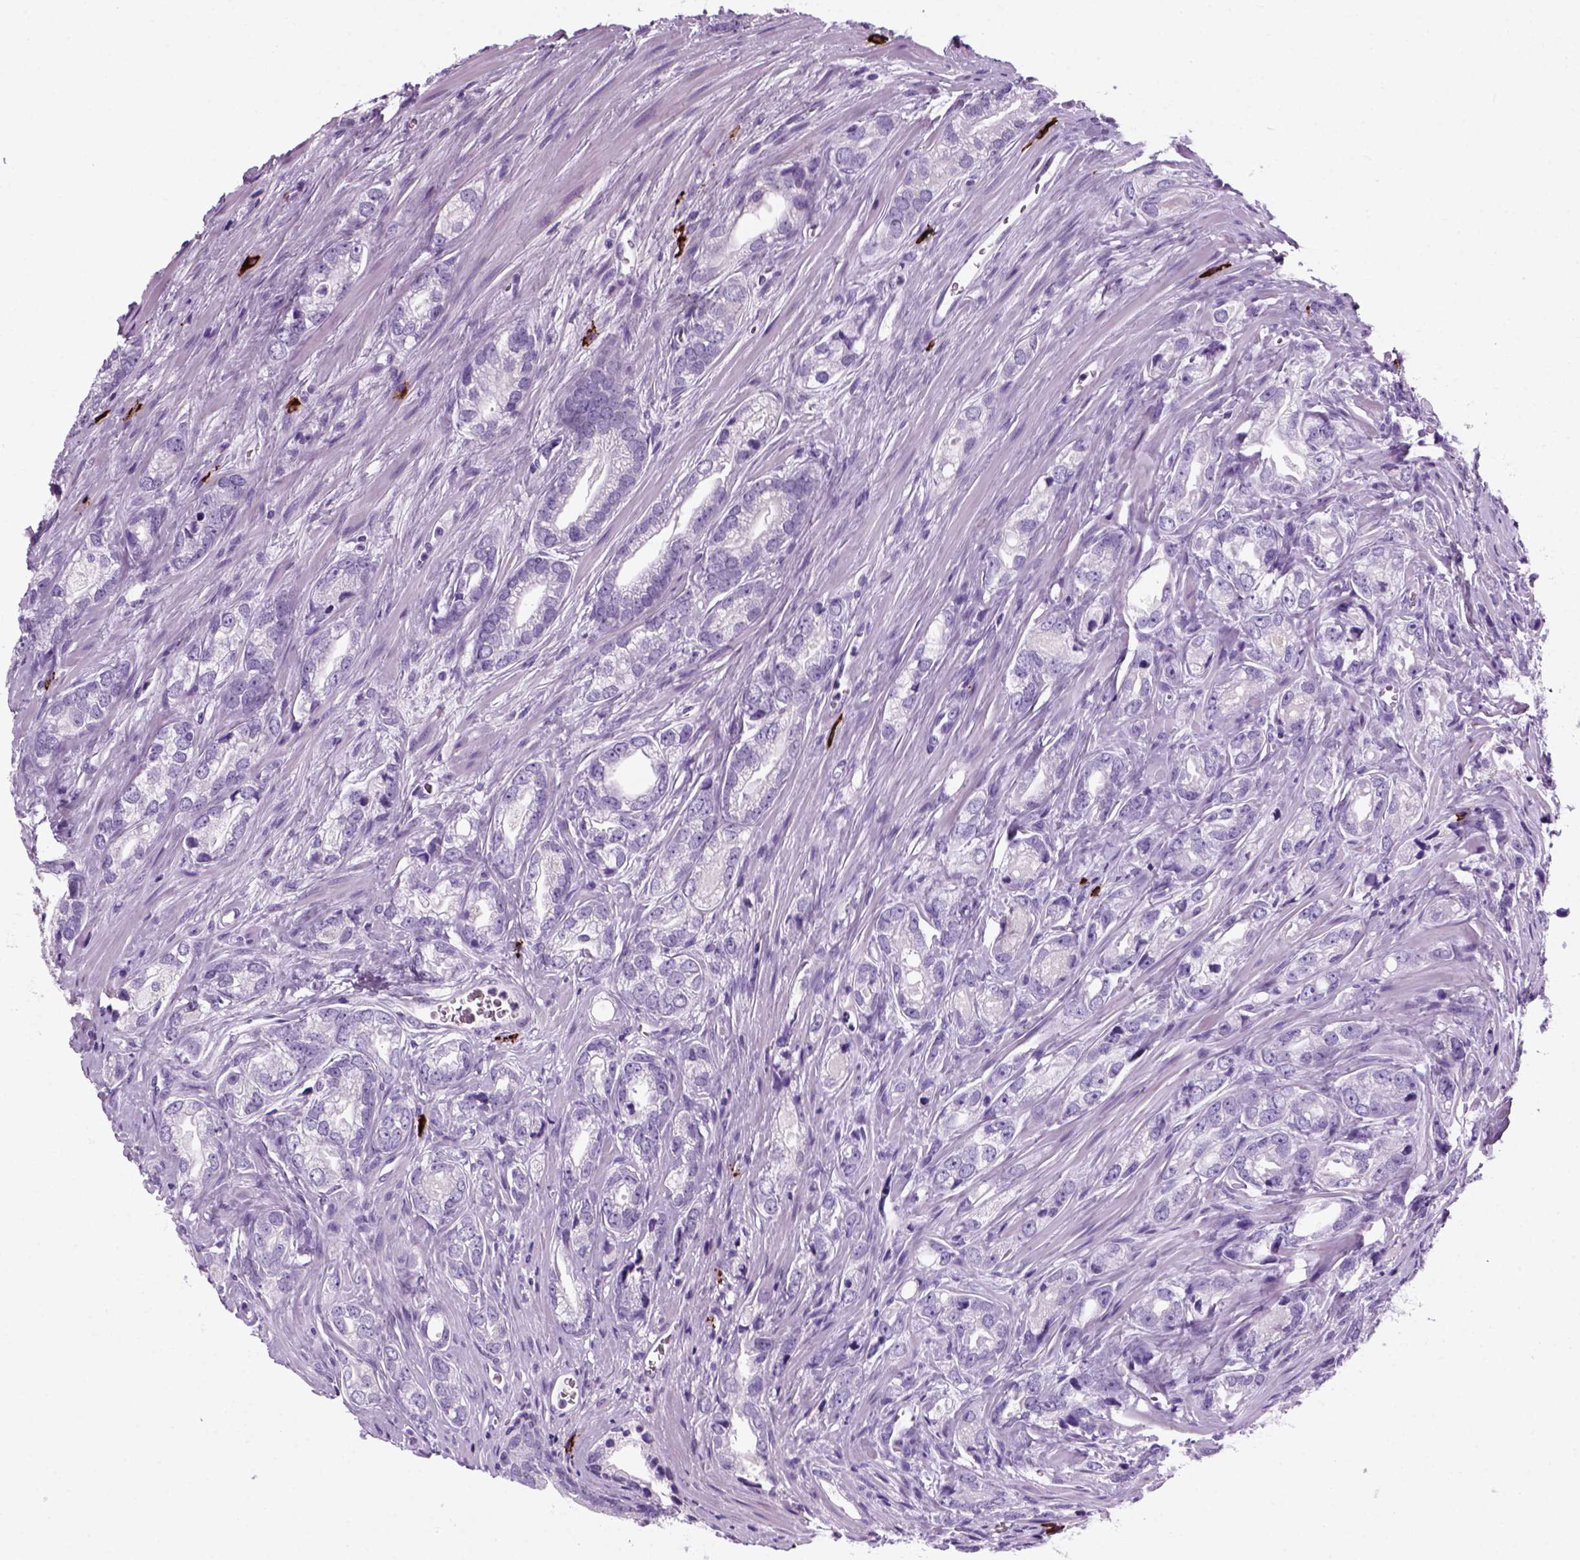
{"staining": {"intensity": "negative", "quantity": "none", "location": "none"}, "tissue": "prostate cancer", "cell_type": "Tumor cells", "image_type": "cancer", "snomed": [{"axis": "morphology", "description": "Adenocarcinoma, NOS"}, {"axis": "morphology", "description": "Adenocarcinoma, High grade"}, {"axis": "topography", "description": "Prostate"}], "caption": "DAB immunohistochemical staining of prostate adenocarcinoma (high-grade) displays no significant staining in tumor cells. (Immunohistochemistry, brightfield microscopy, high magnification).", "gene": "MZB1", "patient": {"sex": "male", "age": 70}}